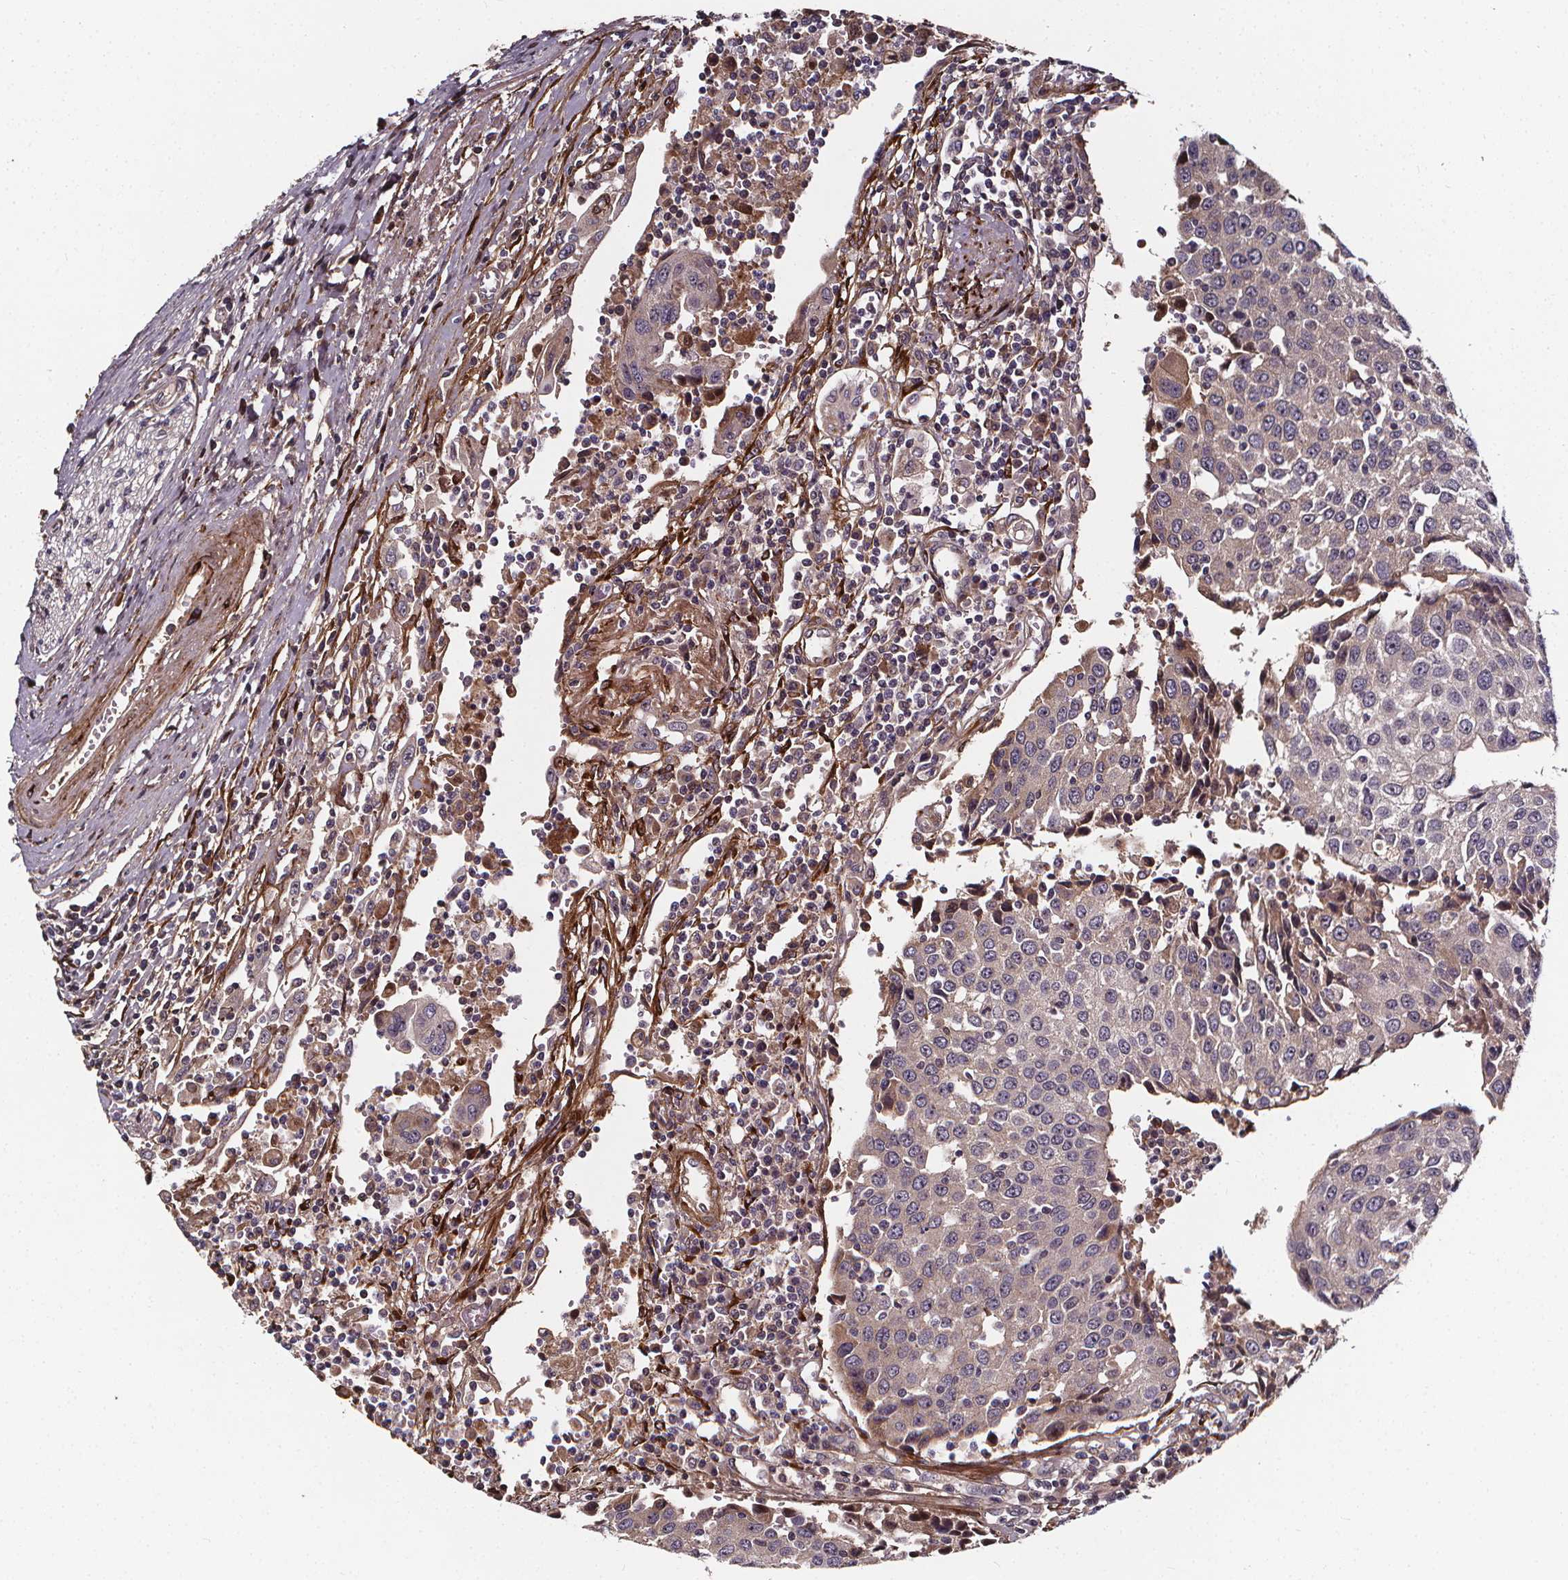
{"staining": {"intensity": "weak", "quantity": "<25%", "location": "cytoplasmic/membranous"}, "tissue": "urothelial cancer", "cell_type": "Tumor cells", "image_type": "cancer", "snomed": [{"axis": "morphology", "description": "Urothelial carcinoma, High grade"}, {"axis": "topography", "description": "Urinary bladder"}], "caption": "Immunohistochemistry histopathology image of human high-grade urothelial carcinoma stained for a protein (brown), which displays no positivity in tumor cells. Nuclei are stained in blue.", "gene": "AEBP1", "patient": {"sex": "female", "age": 85}}